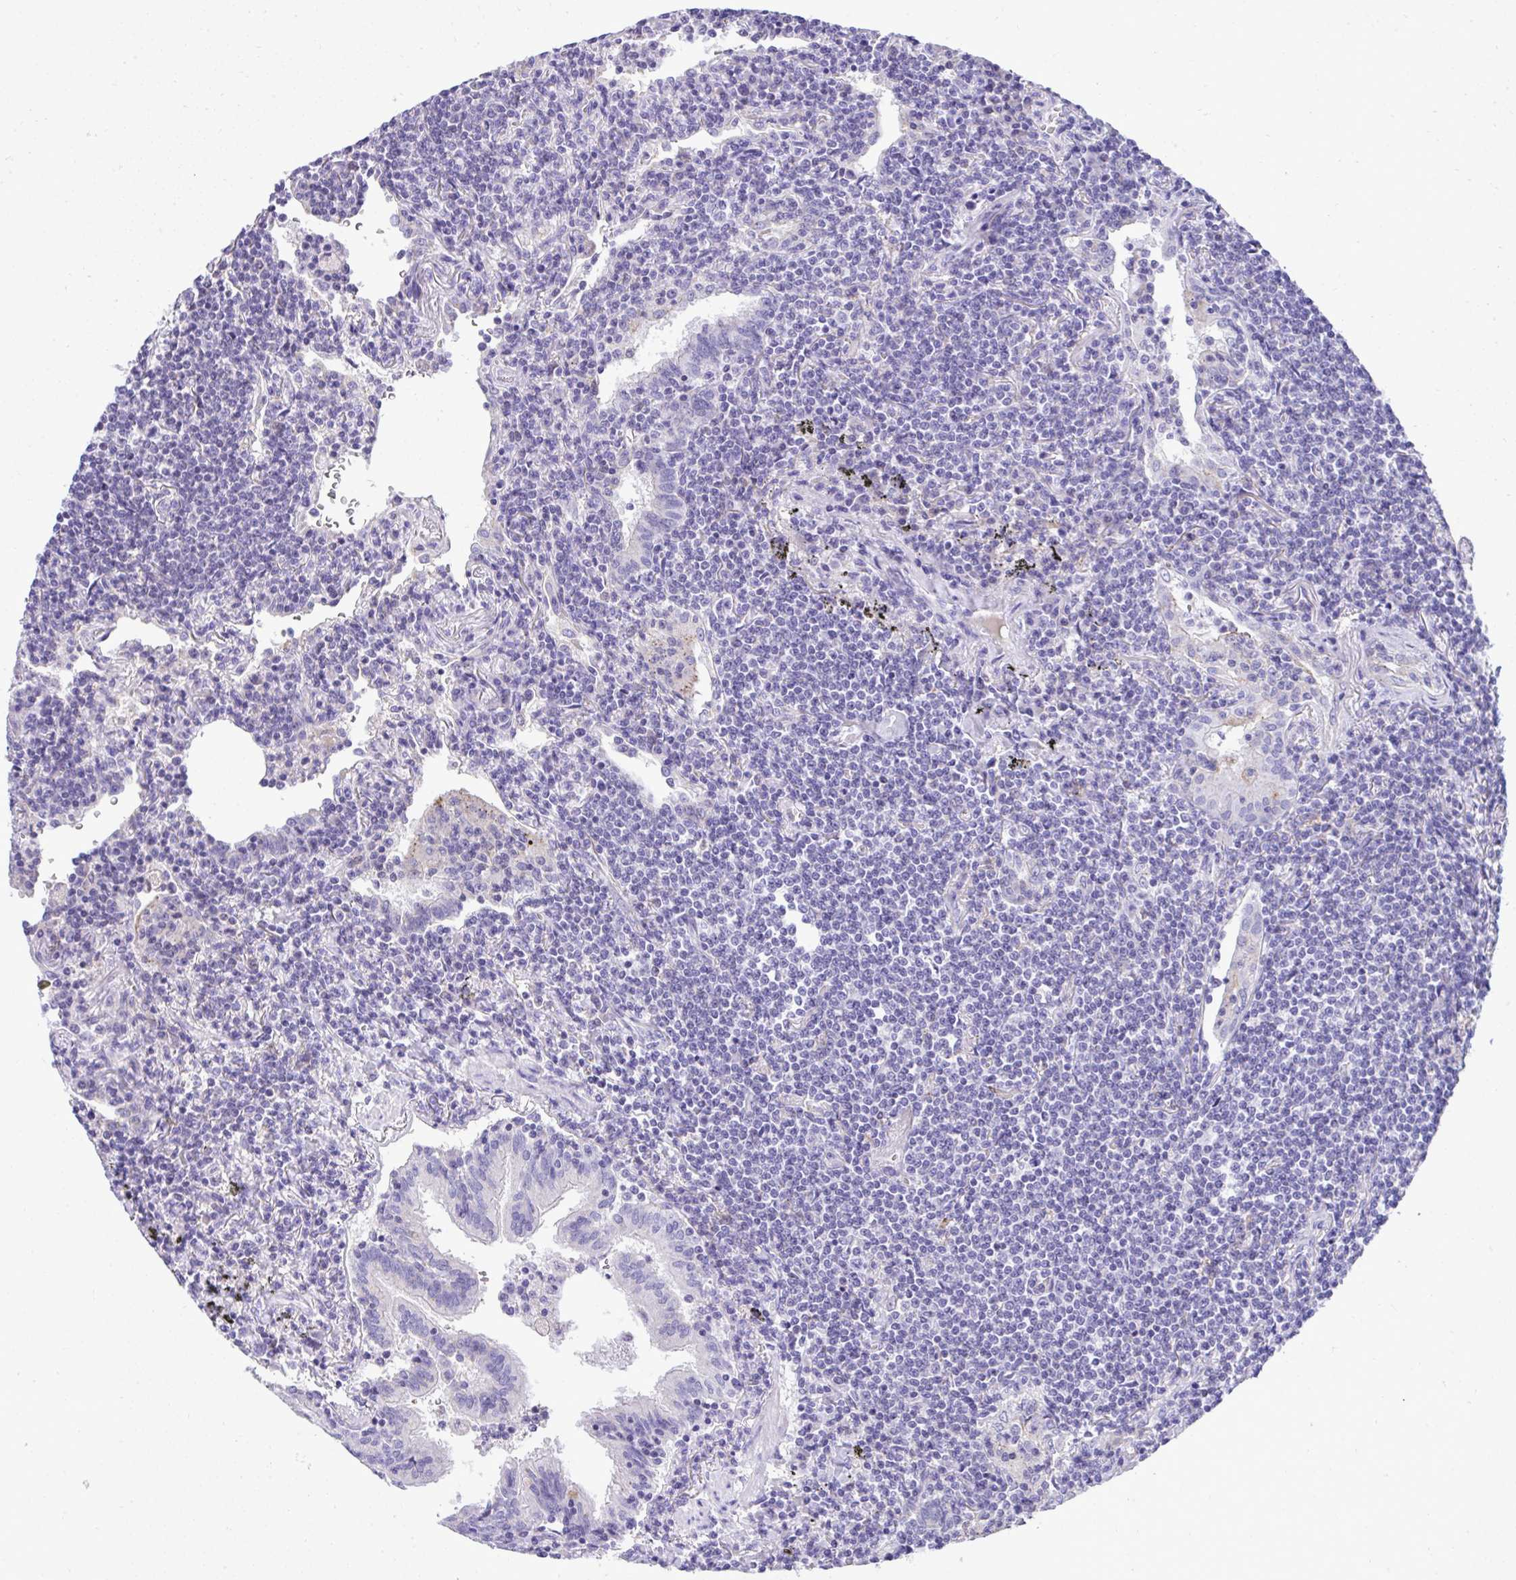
{"staining": {"intensity": "negative", "quantity": "none", "location": "none"}, "tissue": "lymphoma", "cell_type": "Tumor cells", "image_type": "cancer", "snomed": [{"axis": "morphology", "description": "Malignant lymphoma, non-Hodgkin's type, Low grade"}, {"axis": "topography", "description": "Lung"}], "caption": "This is a photomicrograph of IHC staining of low-grade malignant lymphoma, non-Hodgkin's type, which shows no positivity in tumor cells.", "gene": "ST6GALNAC3", "patient": {"sex": "female", "age": 71}}